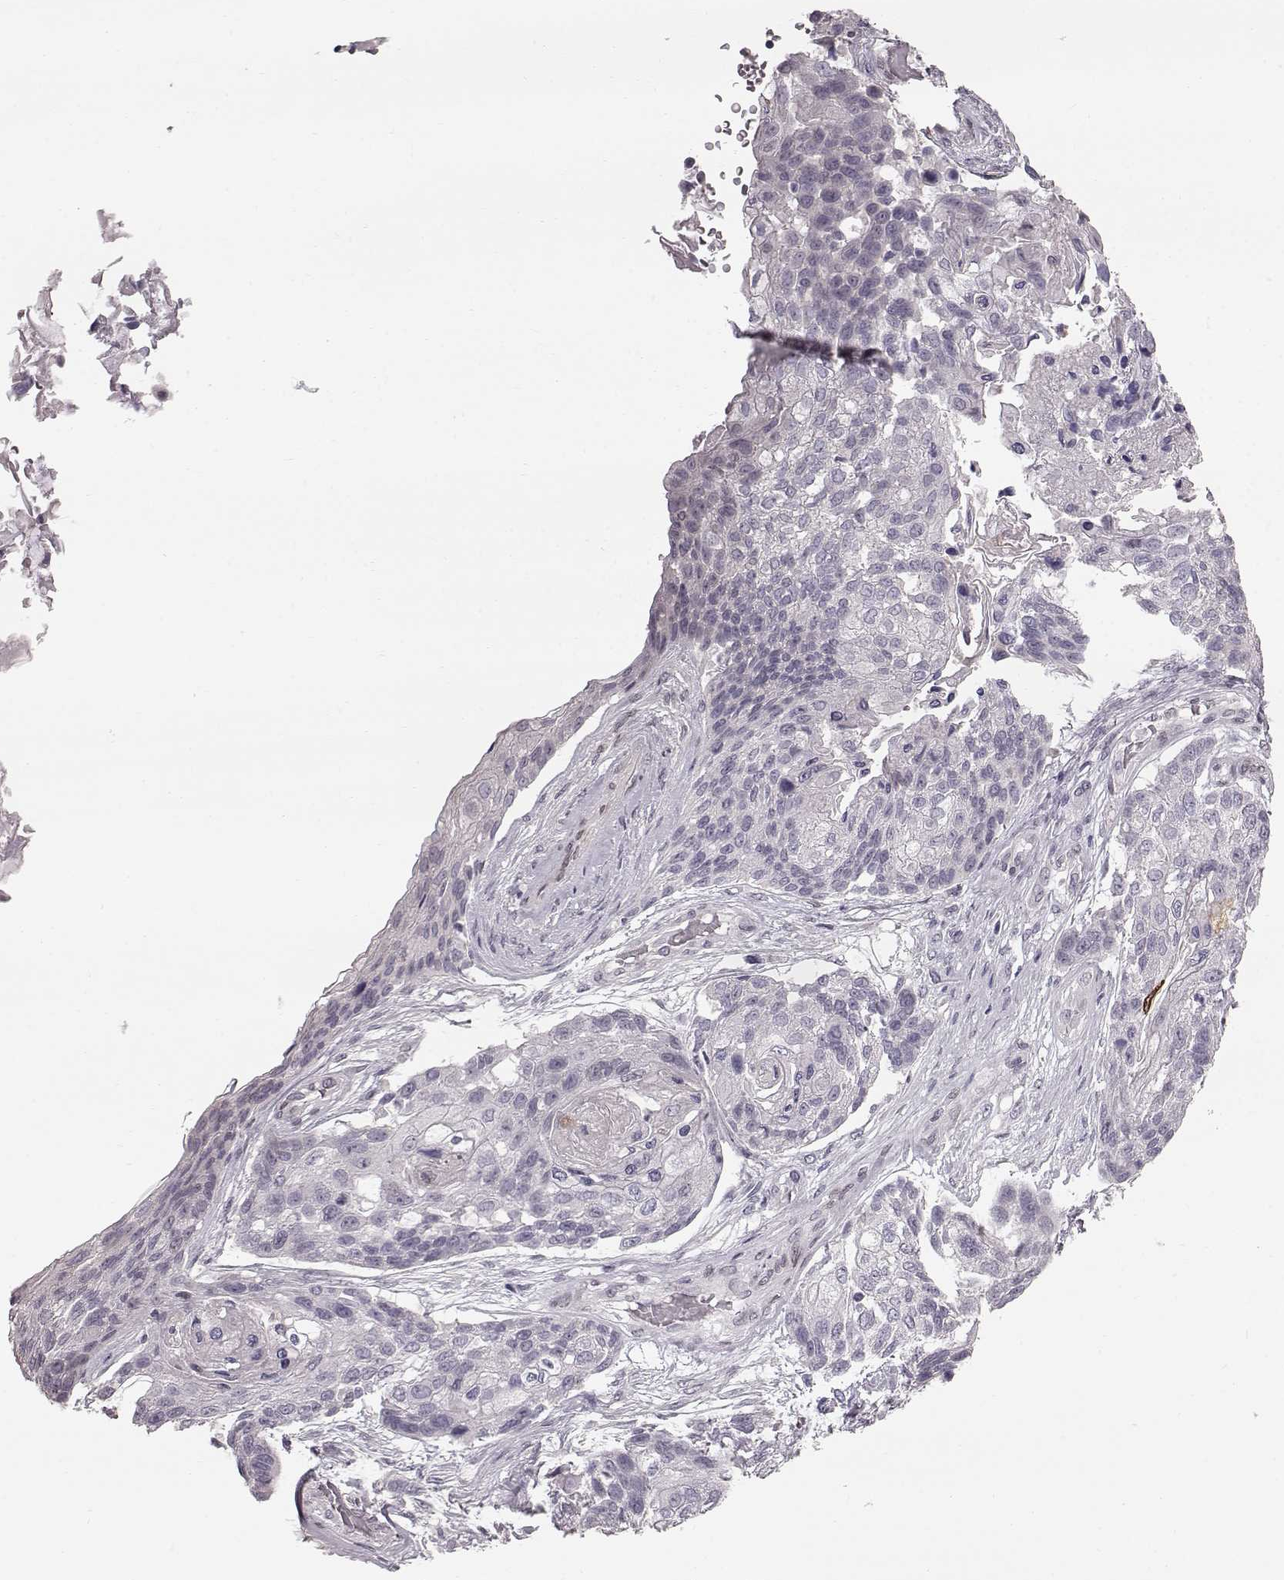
{"staining": {"intensity": "negative", "quantity": "none", "location": "none"}, "tissue": "lung cancer", "cell_type": "Tumor cells", "image_type": "cancer", "snomed": [{"axis": "morphology", "description": "Squamous cell carcinoma, NOS"}, {"axis": "topography", "description": "Lung"}], "caption": "Micrograph shows no protein expression in tumor cells of lung cancer tissue. Nuclei are stained in blue.", "gene": "TCHHL1", "patient": {"sex": "male", "age": 69}}